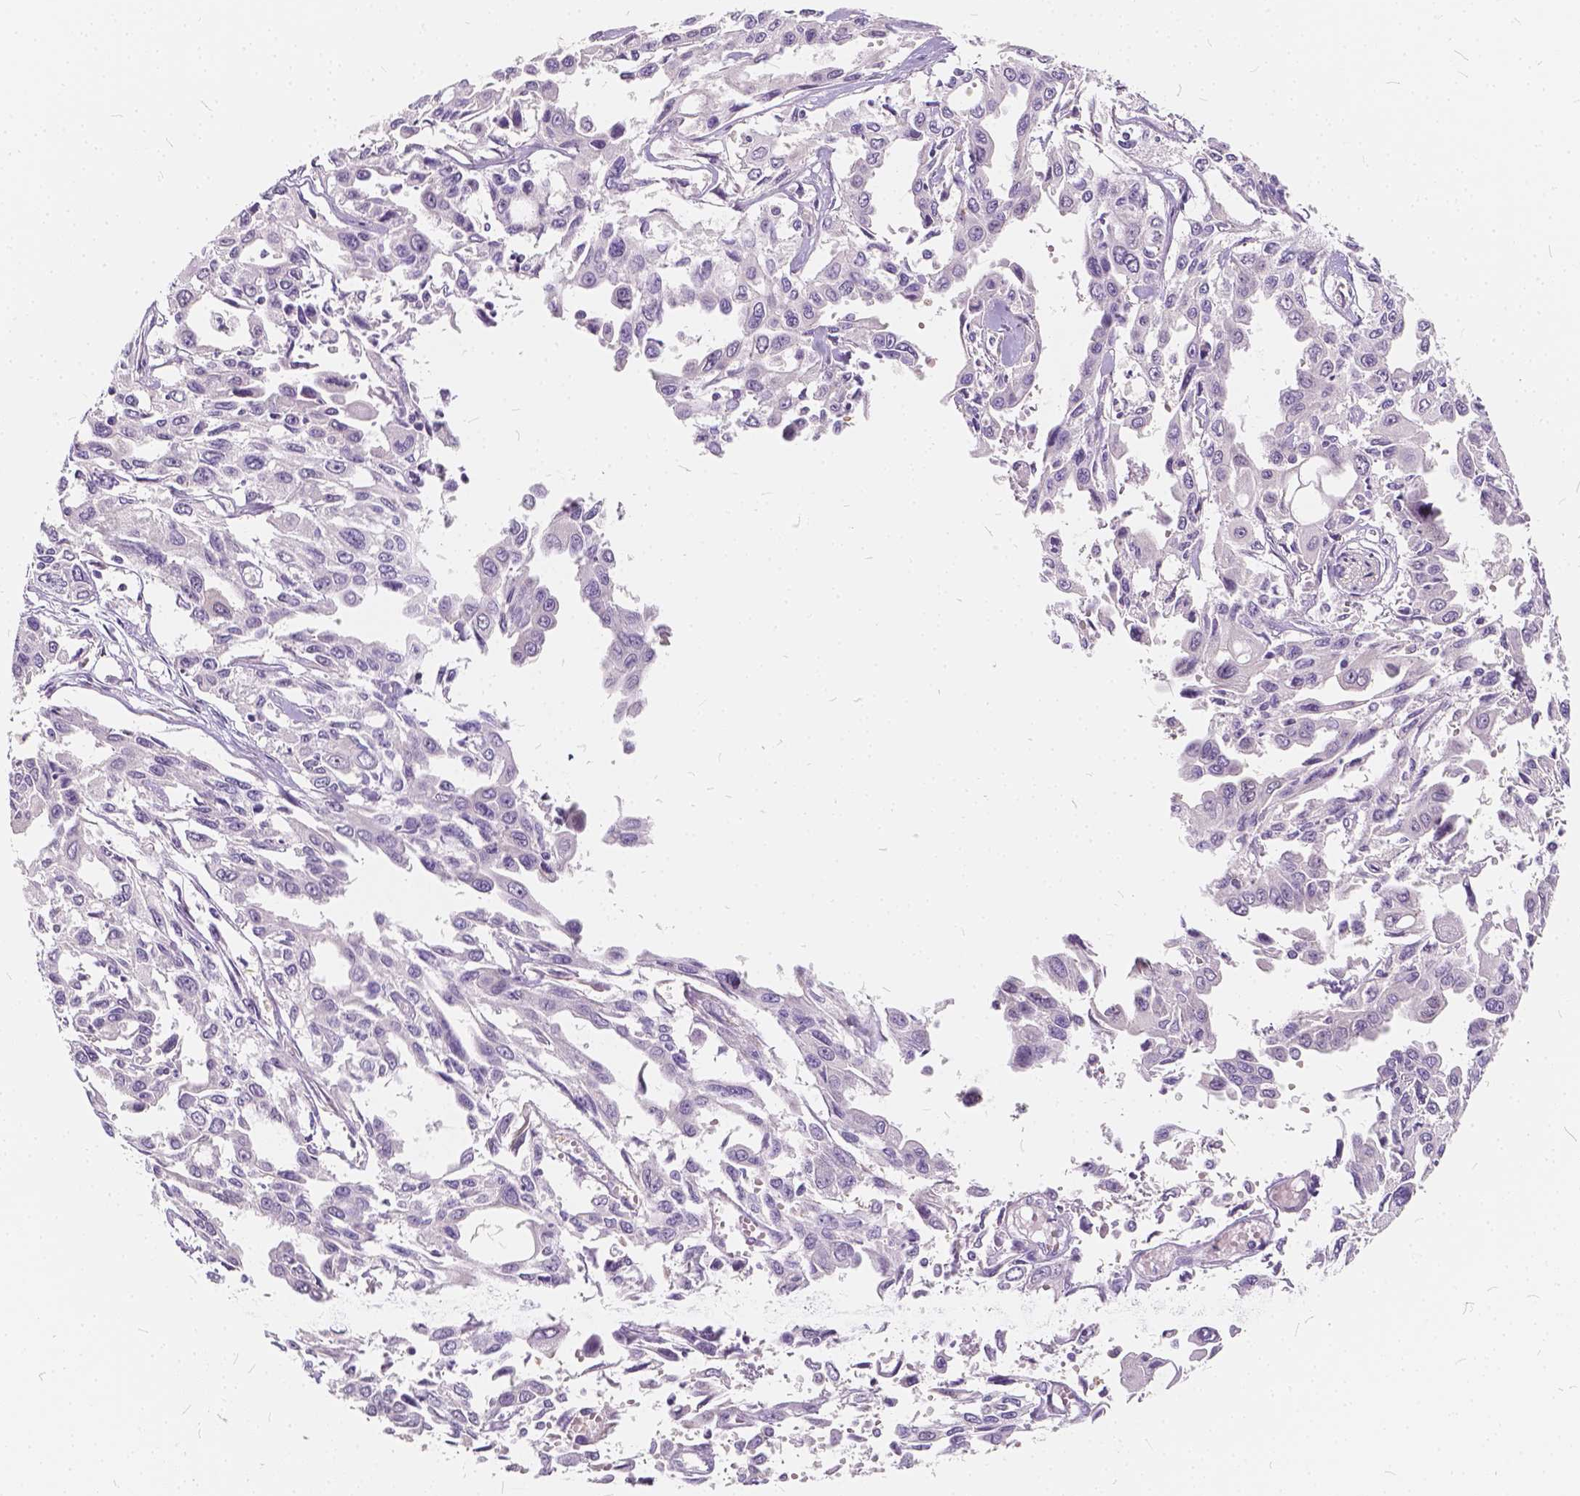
{"staining": {"intensity": "negative", "quantity": "none", "location": "none"}, "tissue": "pancreatic cancer", "cell_type": "Tumor cells", "image_type": "cancer", "snomed": [{"axis": "morphology", "description": "Adenocarcinoma, NOS"}, {"axis": "topography", "description": "Pancreas"}], "caption": "Protein analysis of pancreatic cancer exhibits no significant expression in tumor cells.", "gene": "KIAA0513", "patient": {"sex": "female", "age": 55}}